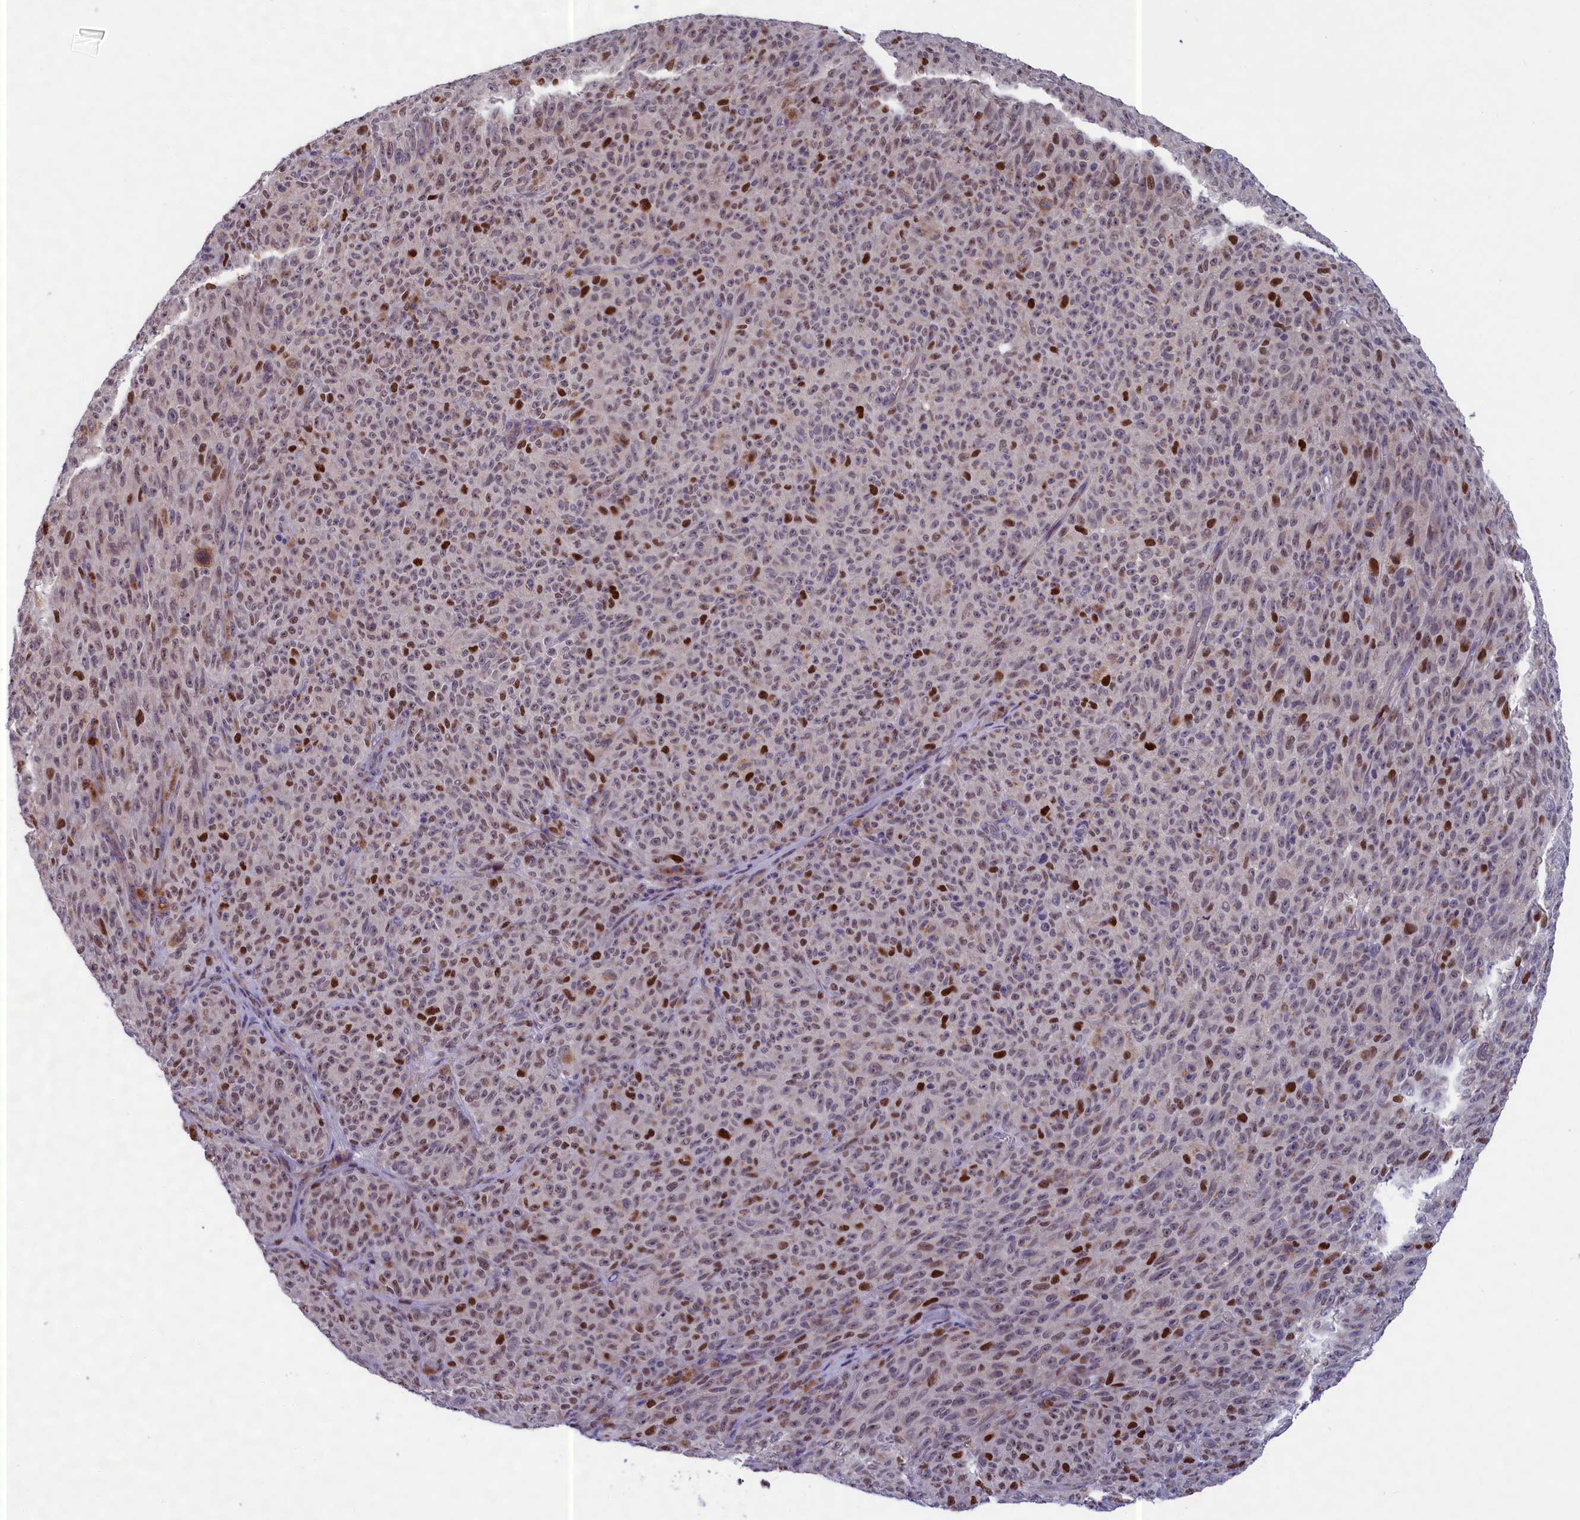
{"staining": {"intensity": "strong", "quantity": "<25%", "location": "nuclear"}, "tissue": "melanoma", "cell_type": "Tumor cells", "image_type": "cancer", "snomed": [{"axis": "morphology", "description": "Malignant melanoma, NOS"}, {"axis": "topography", "description": "Skin"}], "caption": "Brown immunohistochemical staining in malignant melanoma shows strong nuclear staining in about <25% of tumor cells. Nuclei are stained in blue.", "gene": "LIG1", "patient": {"sex": "female", "age": 82}}